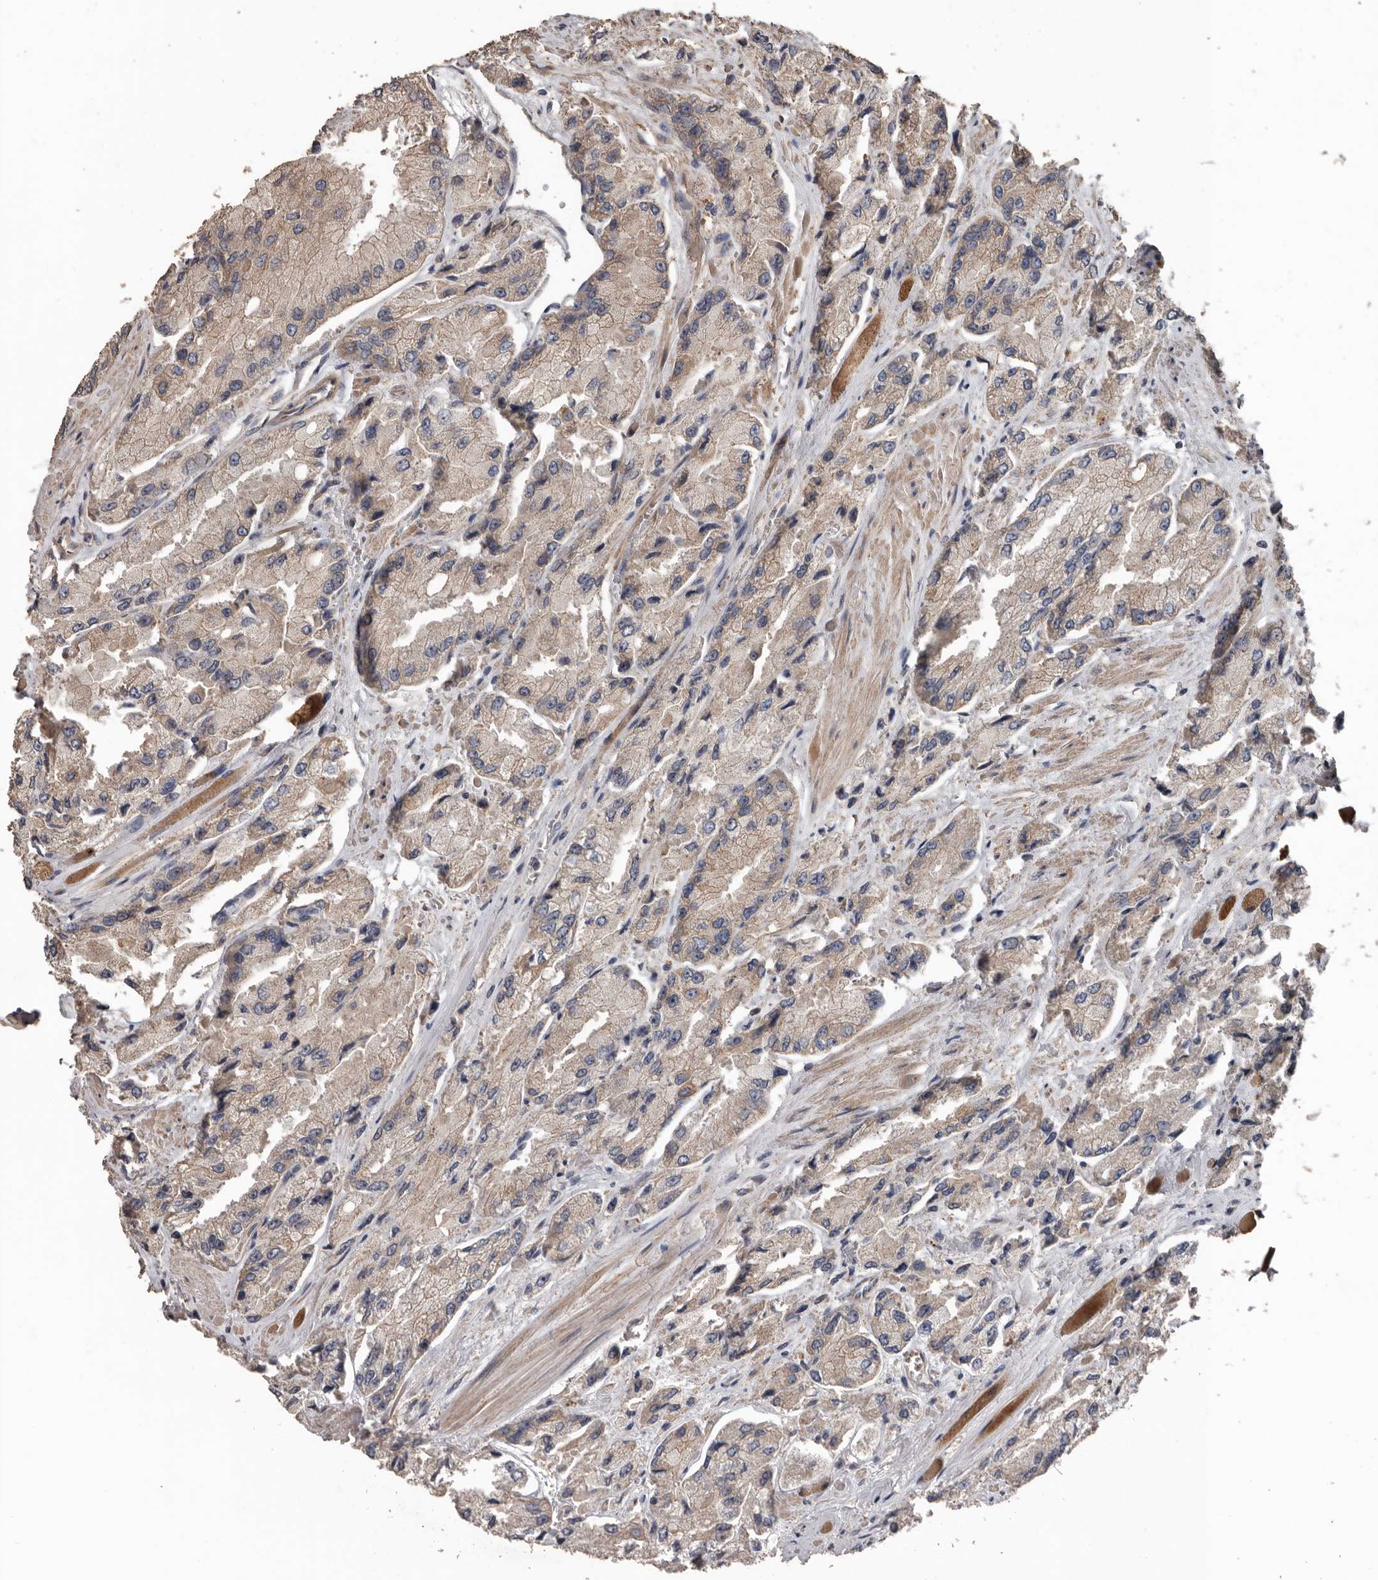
{"staining": {"intensity": "weak", "quantity": "25%-75%", "location": "cytoplasmic/membranous"}, "tissue": "prostate cancer", "cell_type": "Tumor cells", "image_type": "cancer", "snomed": [{"axis": "morphology", "description": "Adenocarcinoma, High grade"}, {"axis": "topography", "description": "Prostate"}], "caption": "Weak cytoplasmic/membranous positivity for a protein is seen in approximately 25%-75% of tumor cells of prostate cancer using immunohistochemistry (IHC).", "gene": "HYAL4", "patient": {"sex": "male", "age": 58}}